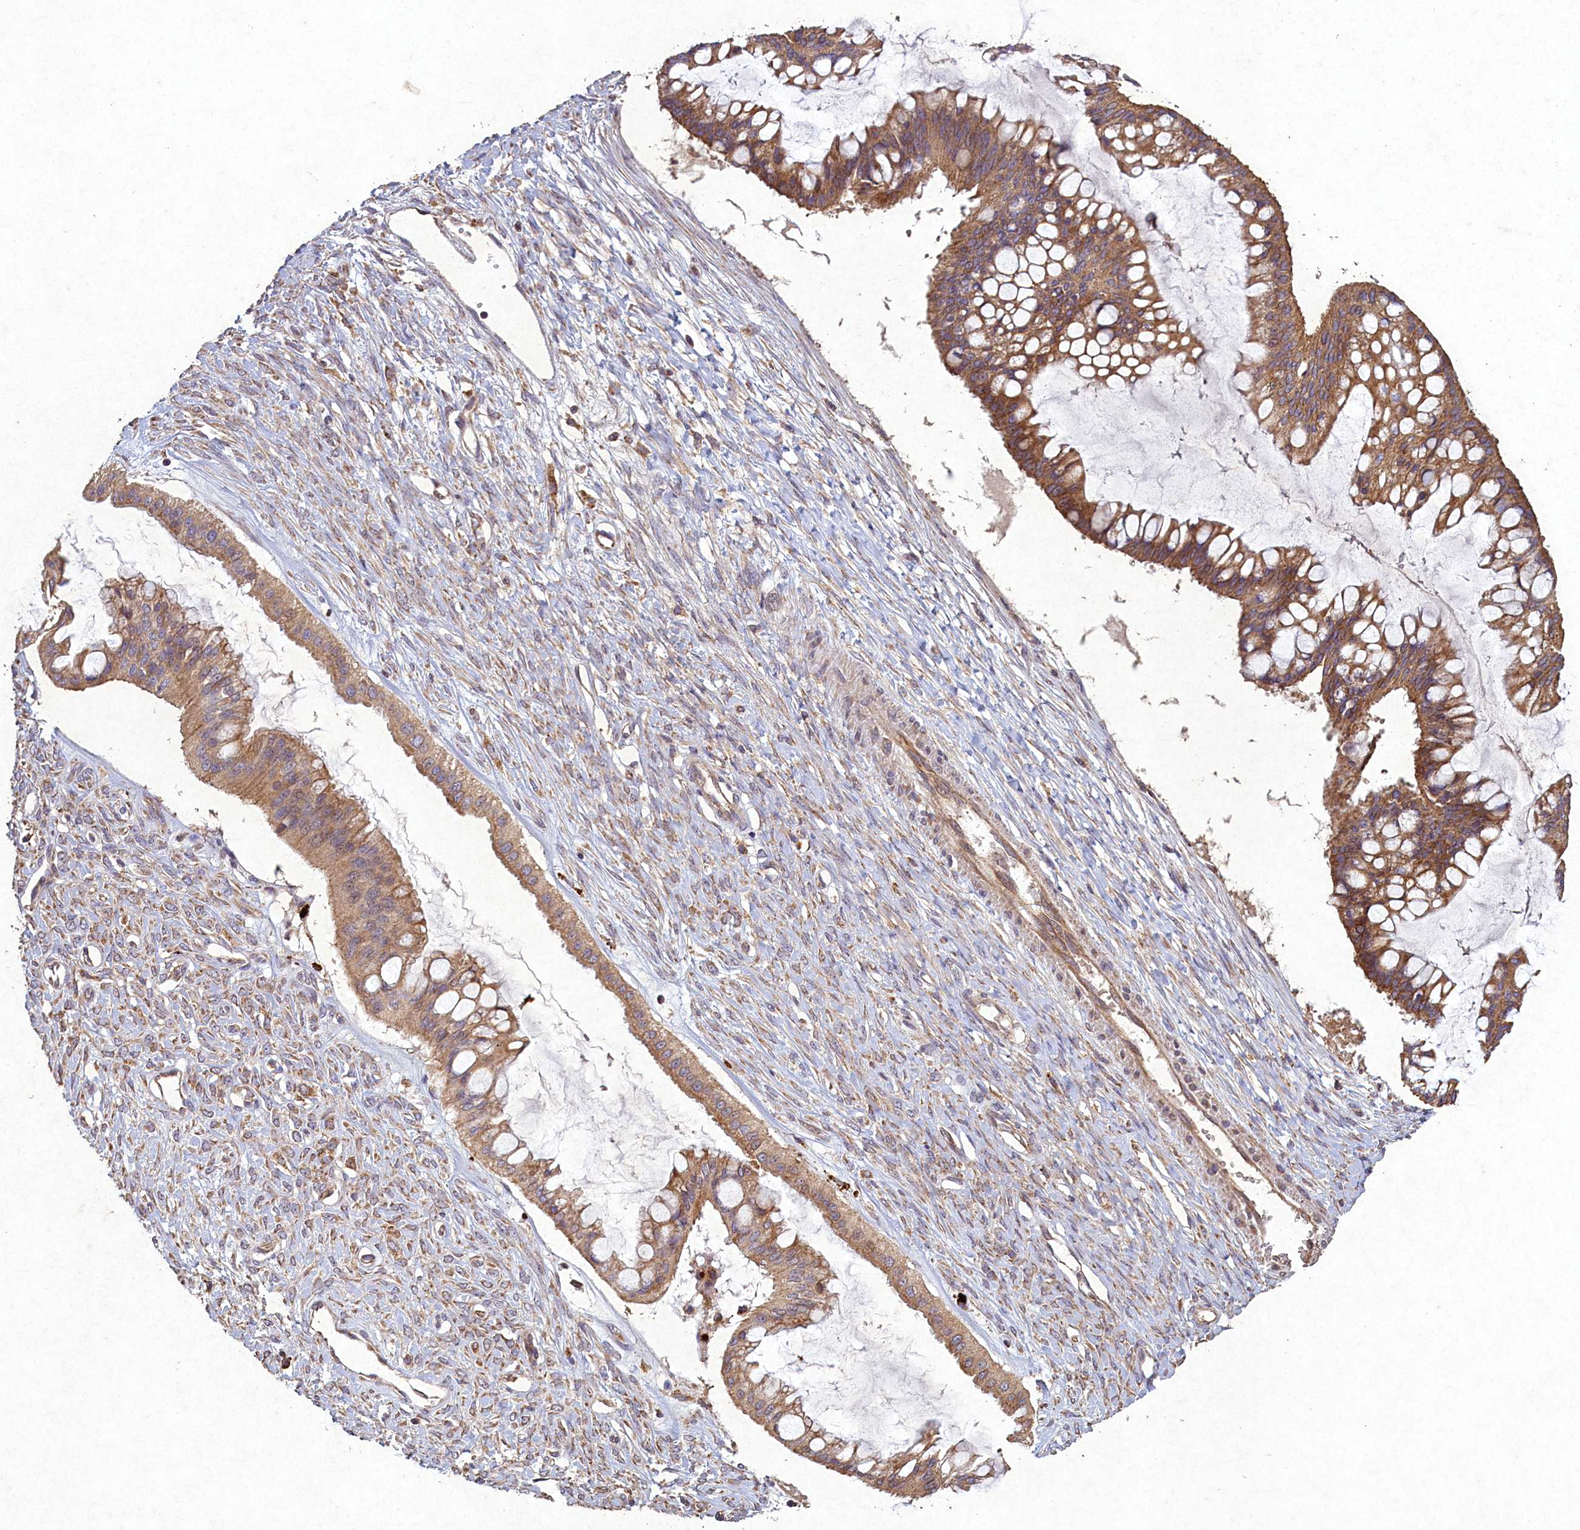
{"staining": {"intensity": "moderate", "quantity": ">75%", "location": "cytoplasmic/membranous"}, "tissue": "ovarian cancer", "cell_type": "Tumor cells", "image_type": "cancer", "snomed": [{"axis": "morphology", "description": "Cystadenocarcinoma, mucinous, NOS"}, {"axis": "topography", "description": "Ovary"}], "caption": "Tumor cells display medium levels of moderate cytoplasmic/membranous positivity in about >75% of cells in human ovarian cancer (mucinous cystadenocarcinoma). The protein is stained brown, and the nuclei are stained in blue (DAB (3,3'-diaminobenzidine) IHC with brightfield microscopy, high magnification).", "gene": "CIAO2B", "patient": {"sex": "female", "age": 73}}